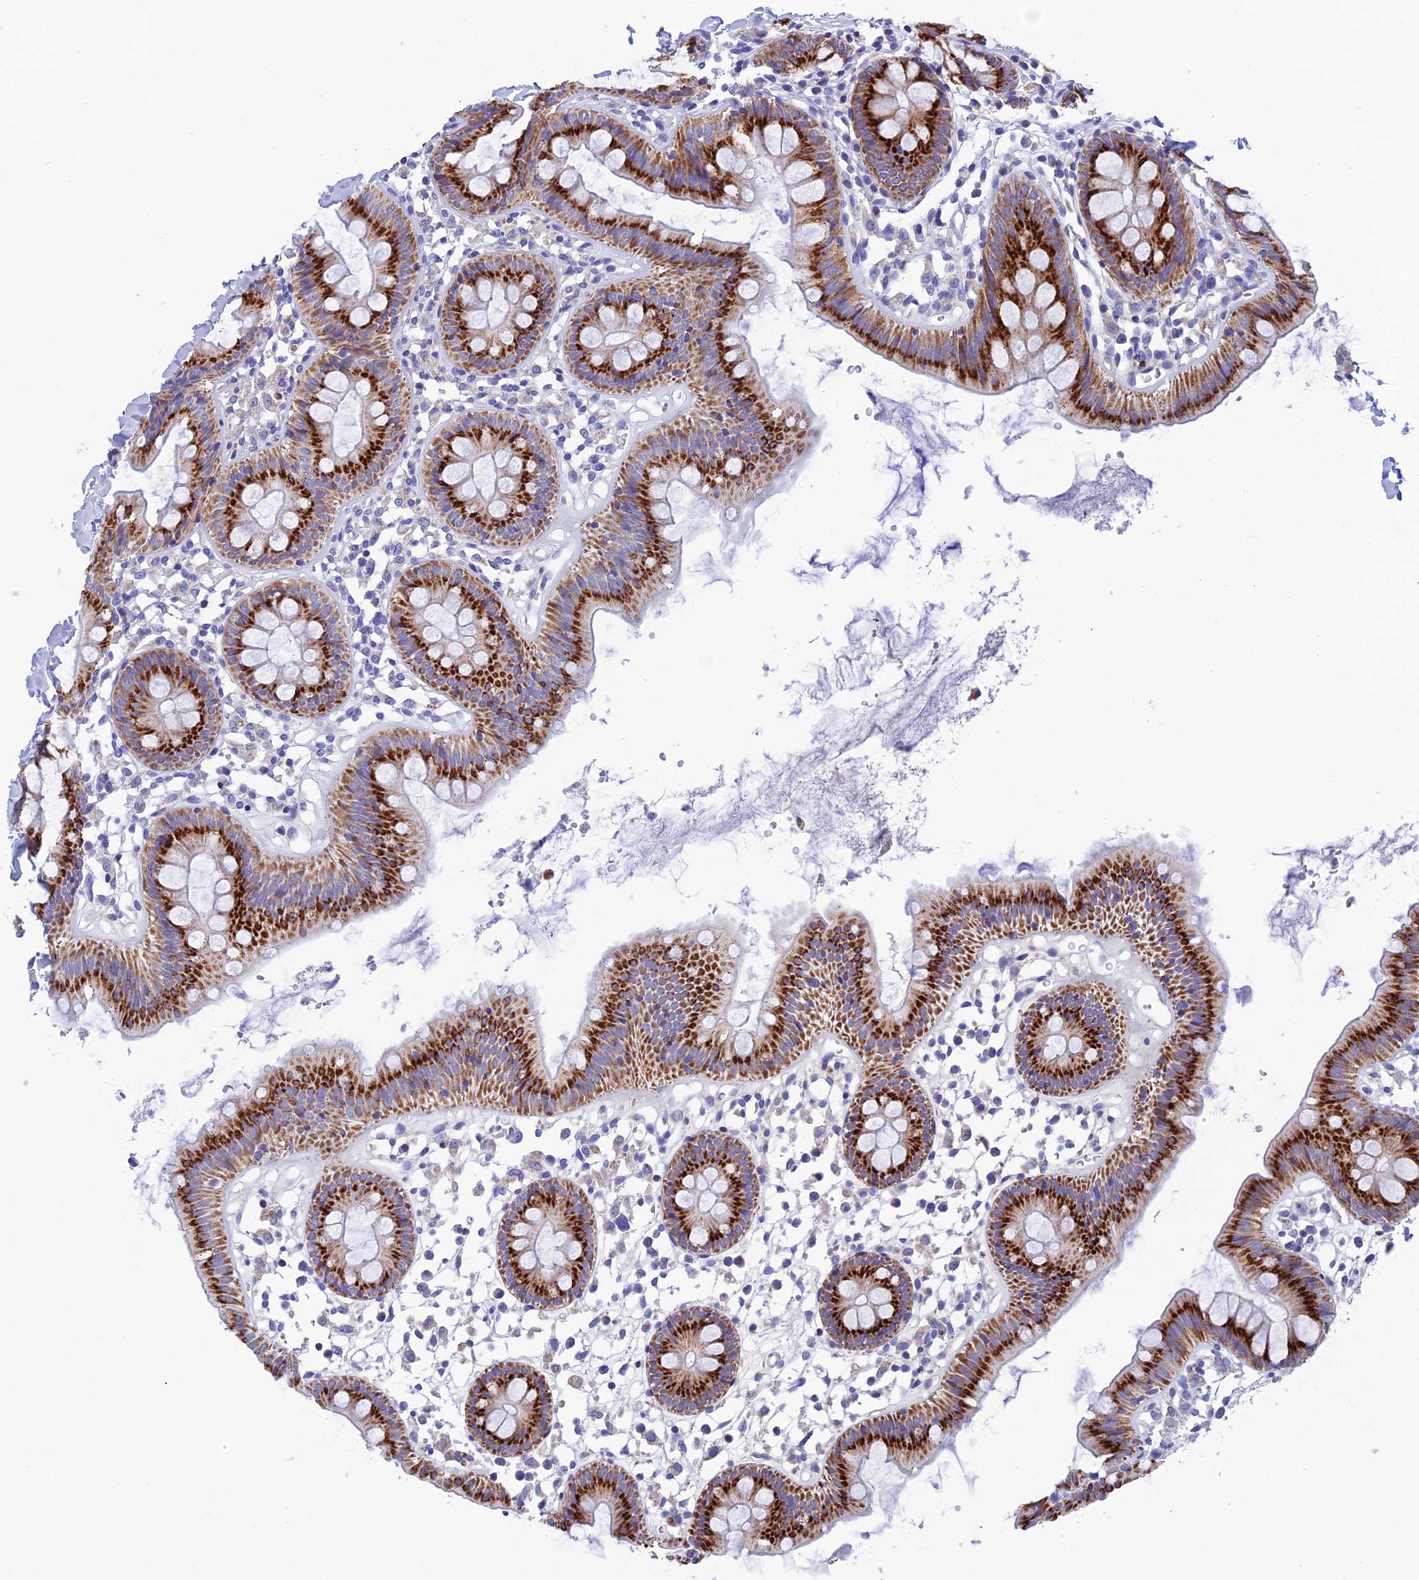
{"staining": {"intensity": "negative", "quantity": "none", "location": "none"}, "tissue": "colon", "cell_type": "Endothelial cells", "image_type": "normal", "snomed": [{"axis": "morphology", "description": "Normal tissue, NOS"}, {"axis": "topography", "description": "Colon"}], "caption": "Image shows no significant protein positivity in endothelial cells of unremarkable colon.", "gene": "NXPE4", "patient": {"sex": "male", "age": 56}}